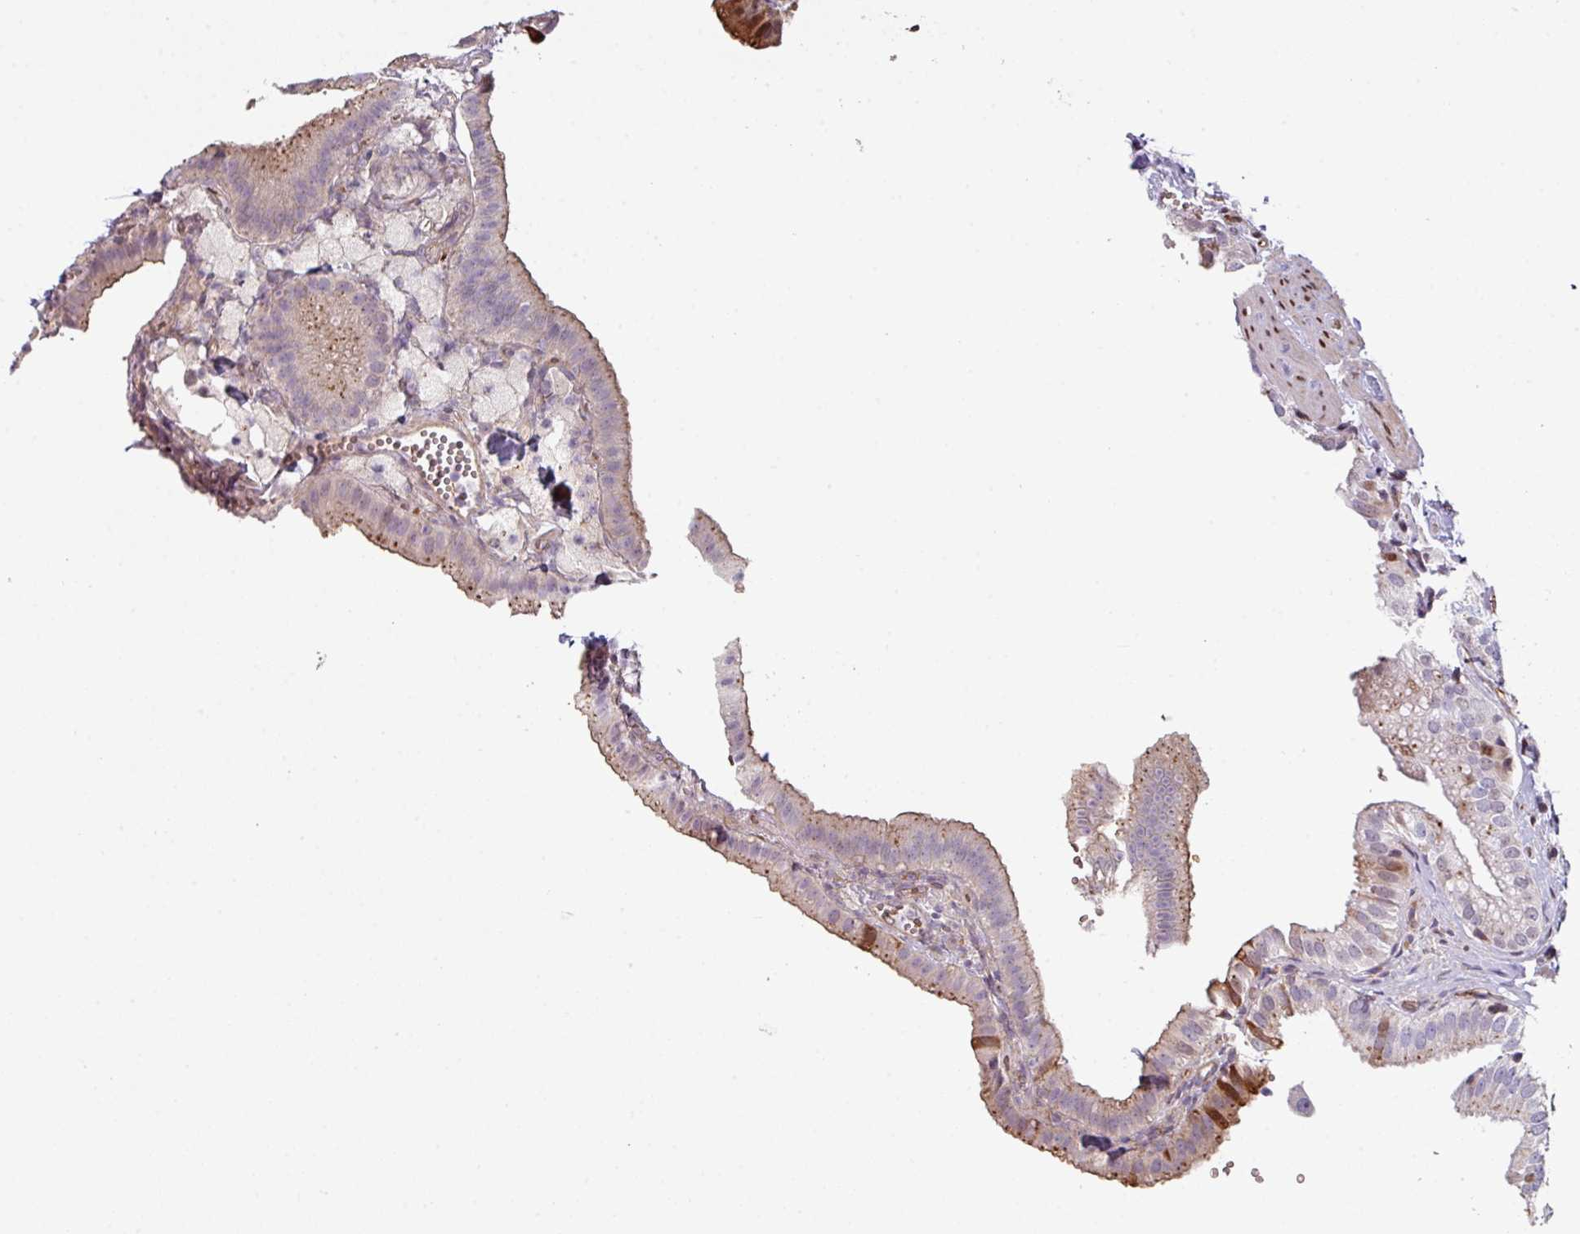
{"staining": {"intensity": "moderate", "quantity": "25%-75%", "location": "cytoplasmic/membranous,nuclear"}, "tissue": "gallbladder", "cell_type": "Glandular cells", "image_type": "normal", "snomed": [{"axis": "morphology", "description": "Normal tissue, NOS"}, {"axis": "topography", "description": "Gallbladder"}], "caption": "This is a micrograph of immunohistochemistry (IHC) staining of benign gallbladder, which shows moderate expression in the cytoplasmic/membranous,nuclear of glandular cells.", "gene": "ANO9", "patient": {"sex": "female", "age": 61}}